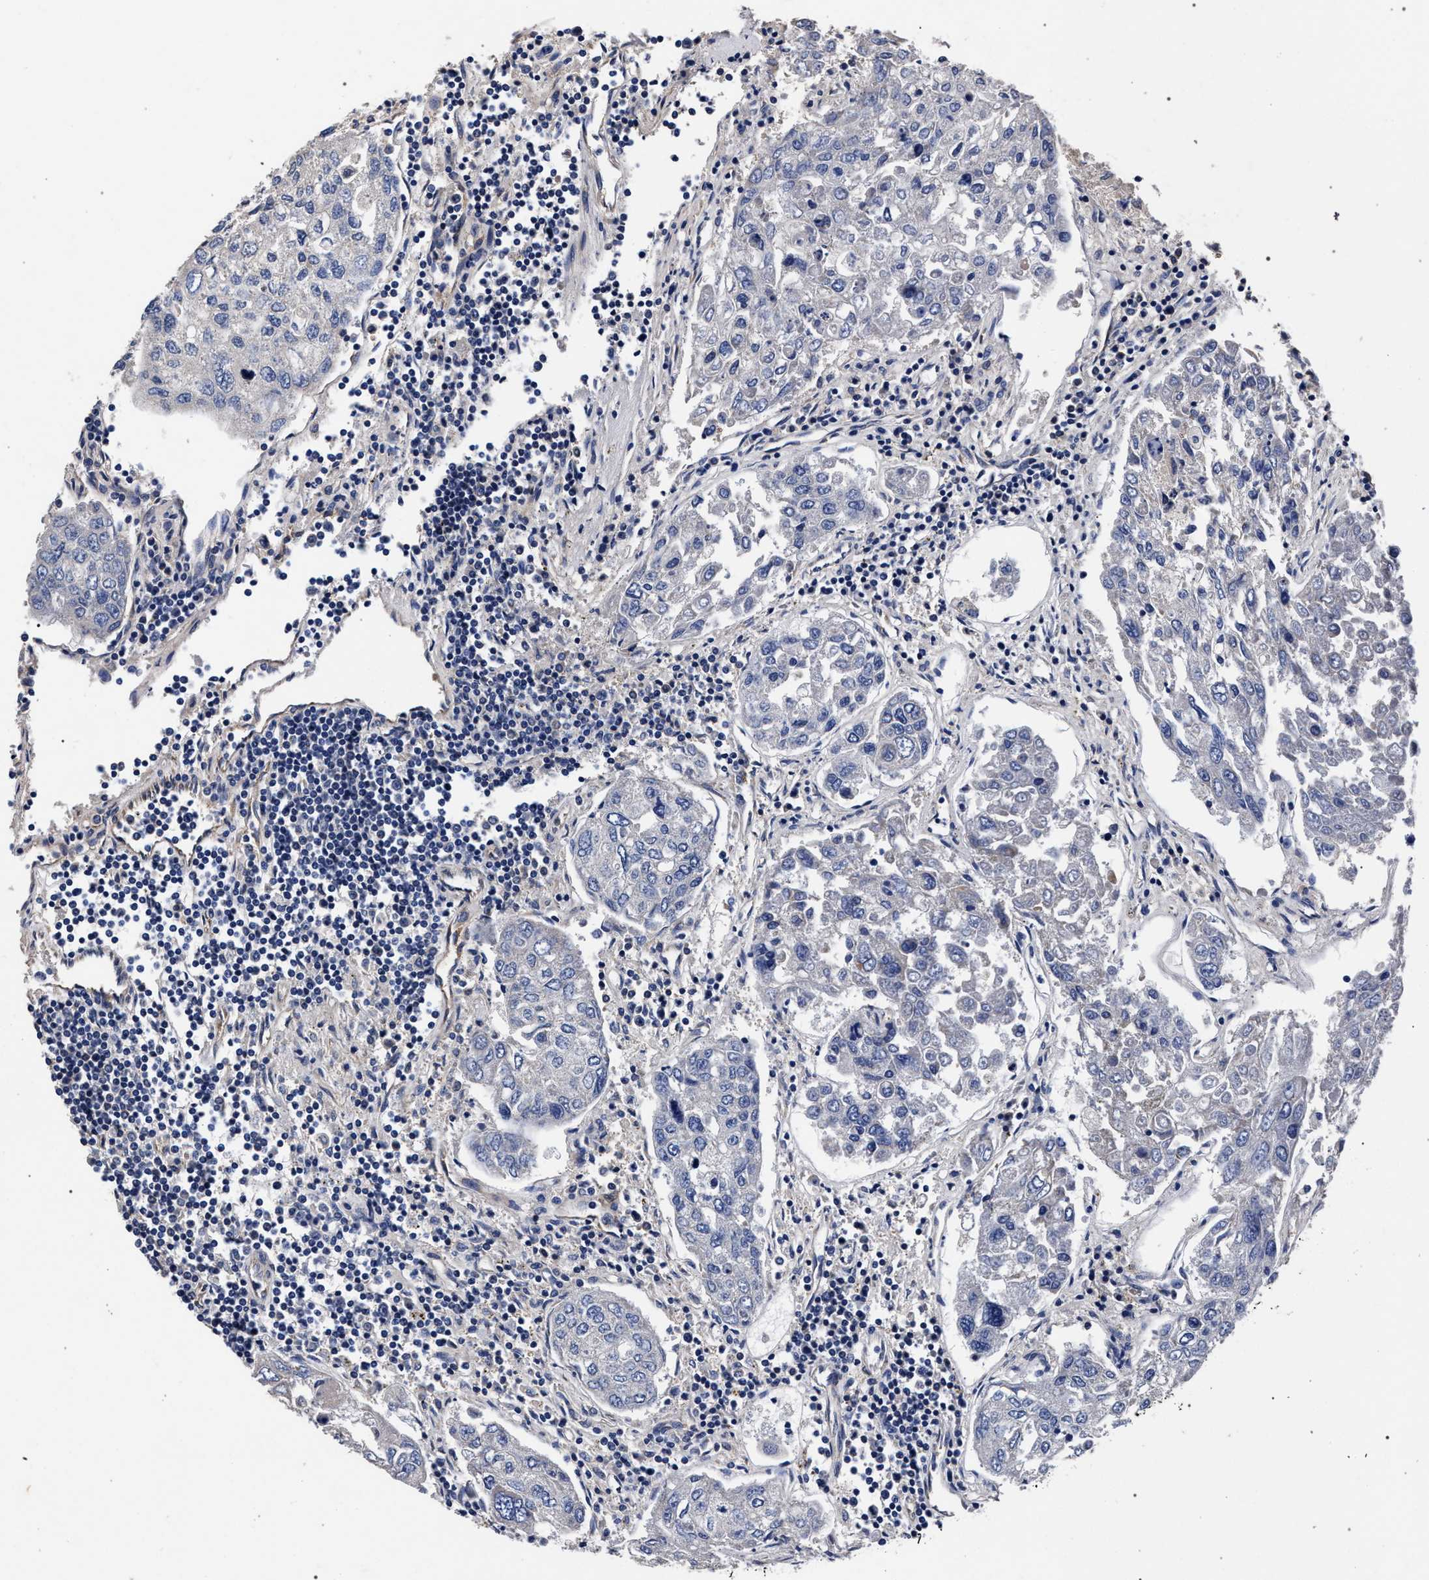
{"staining": {"intensity": "negative", "quantity": "none", "location": "none"}, "tissue": "urothelial cancer", "cell_type": "Tumor cells", "image_type": "cancer", "snomed": [{"axis": "morphology", "description": "Urothelial carcinoma, High grade"}, {"axis": "topography", "description": "Lymph node"}, {"axis": "topography", "description": "Urinary bladder"}], "caption": "Tumor cells show no significant protein staining in urothelial carcinoma (high-grade).", "gene": "CFAP95", "patient": {"sex": "male", "age": 51}}